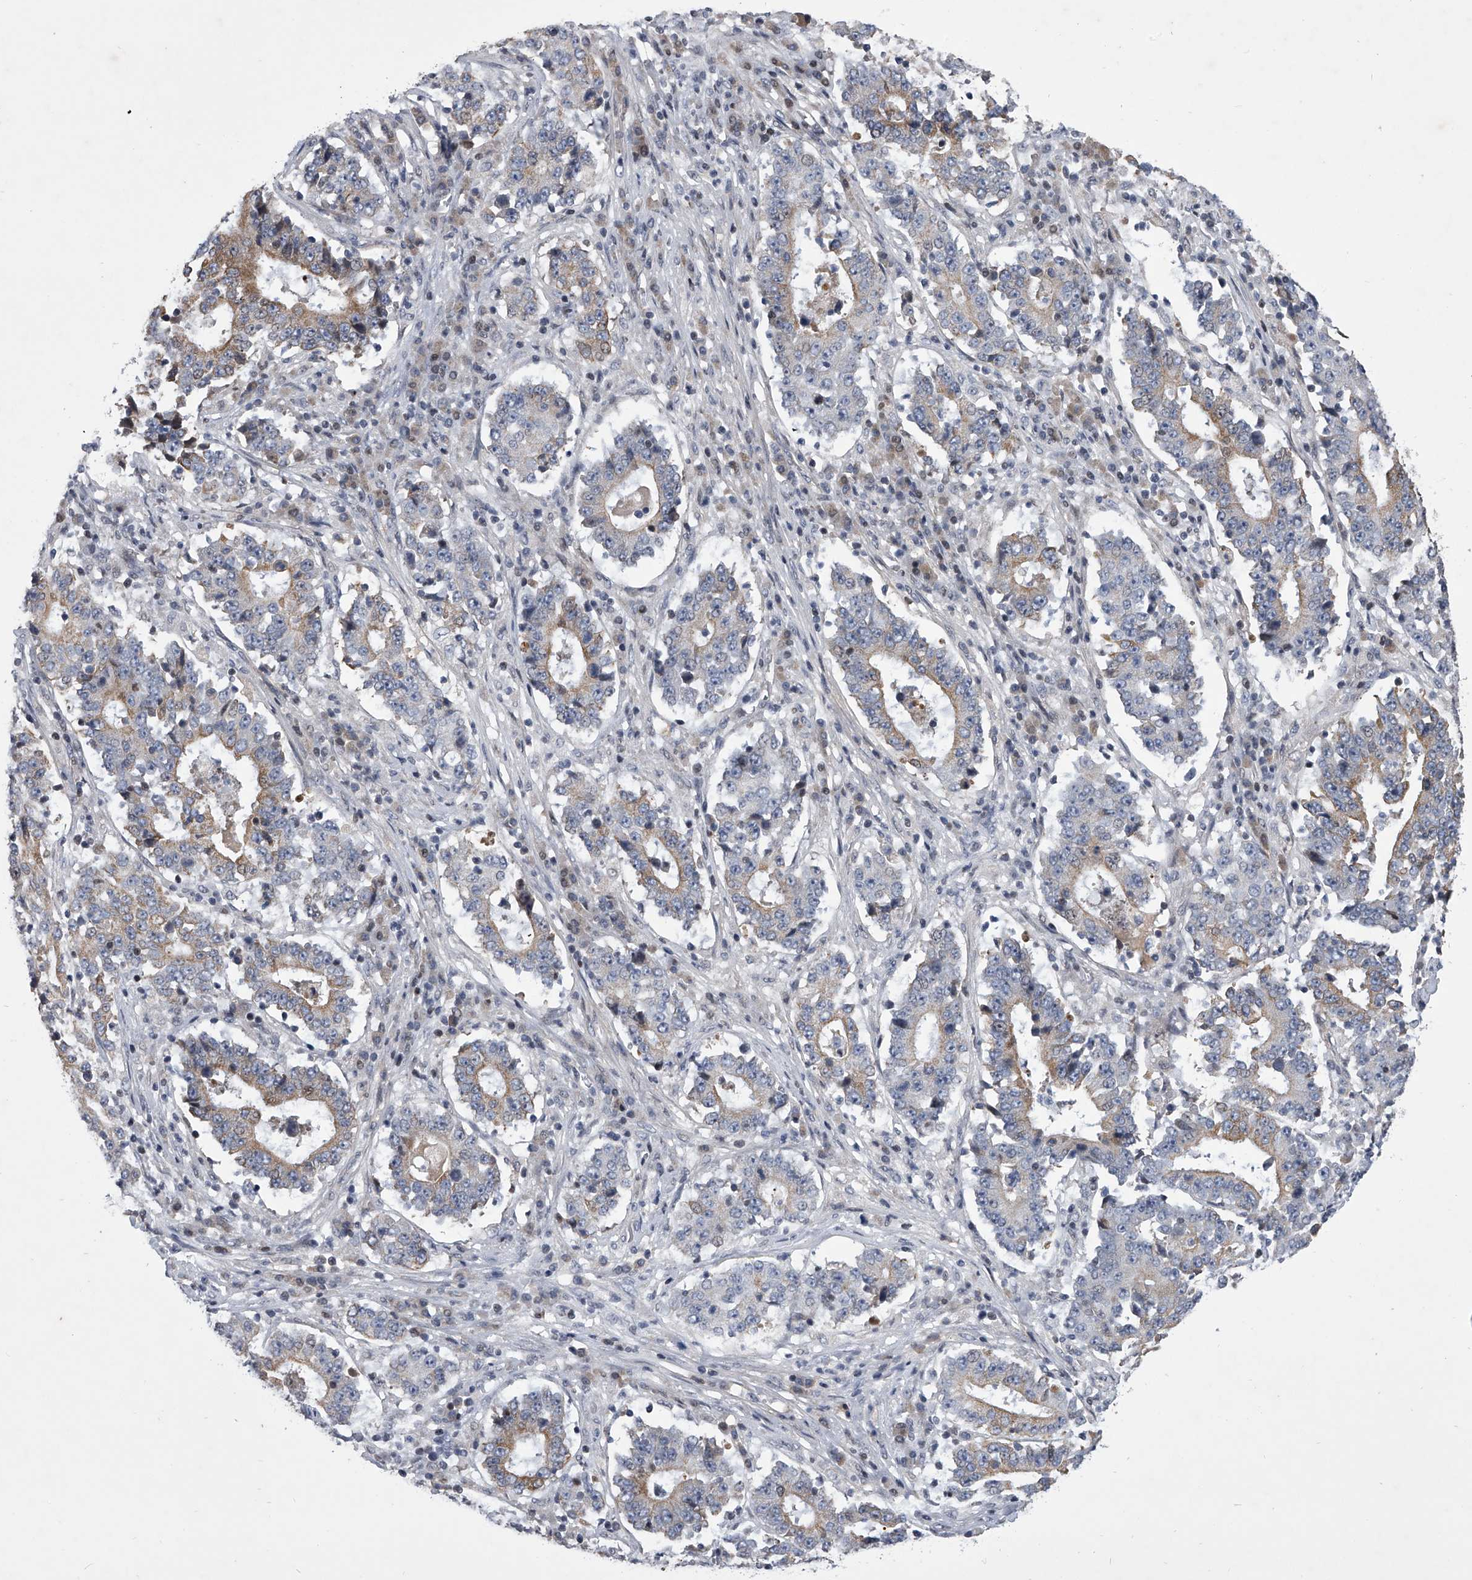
{"staining": {"intensity": "weak", "quantity": ">75%", "location": "cytoplasmic/membranous"}, "tissue": "stomach cancer", "cell_type": "Tumor cells", "image_type": "cancer", "snomed": [{"axis": "morphology", "description": "Adenocarcinoma, NOS"}, {"axis": "topography", "description": "Stomach"}], "caption": "A photomicrograph of human stomach adenocarcinoma stained for a protein displays weak cytoplasmic/membranous brown staining in tumor cells.", "gene": "ZNF76", "patient": {"sex": "male", "age": 59}}